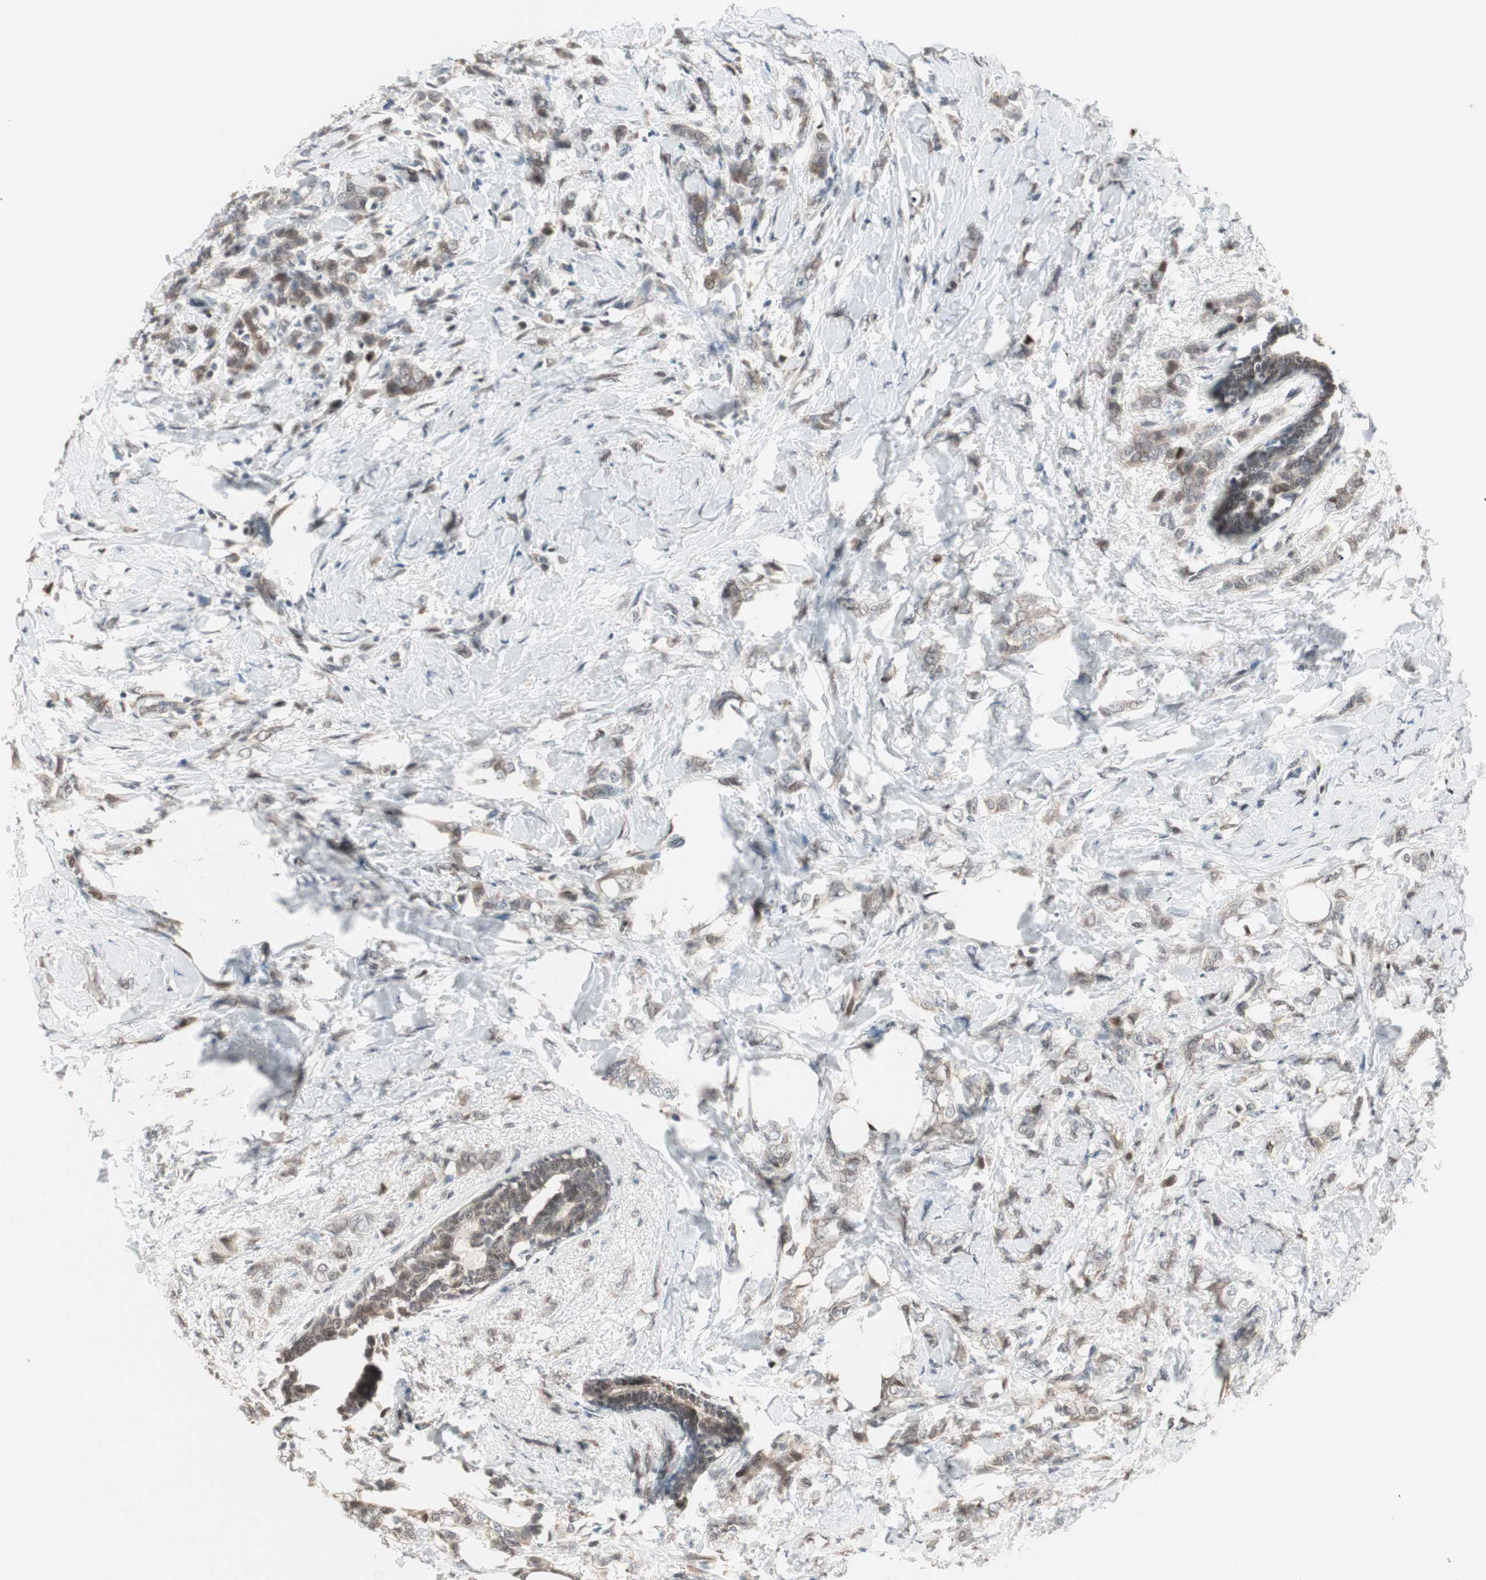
{"staining": {"intensity": "moderate", "quantity": ">75%", "location": "nuclear"}, "tissue": "breast cancer", "cell_type": "Tumor cells", "image_type": "cancer", "snomed": [{"axis": "morphology", "description": "Lobular carcinoma, in situ"}, {"axis": "morphology", "description": "Lobular carcinoma"}, {"axis": "topography", "description": "Breast"}], "caption": "A brown stain highlights moderate nuclear expression of a protein in breast cancer tumor cells.", "gene": "LONP2", "patient": {"sex": "female", "age": 41}}